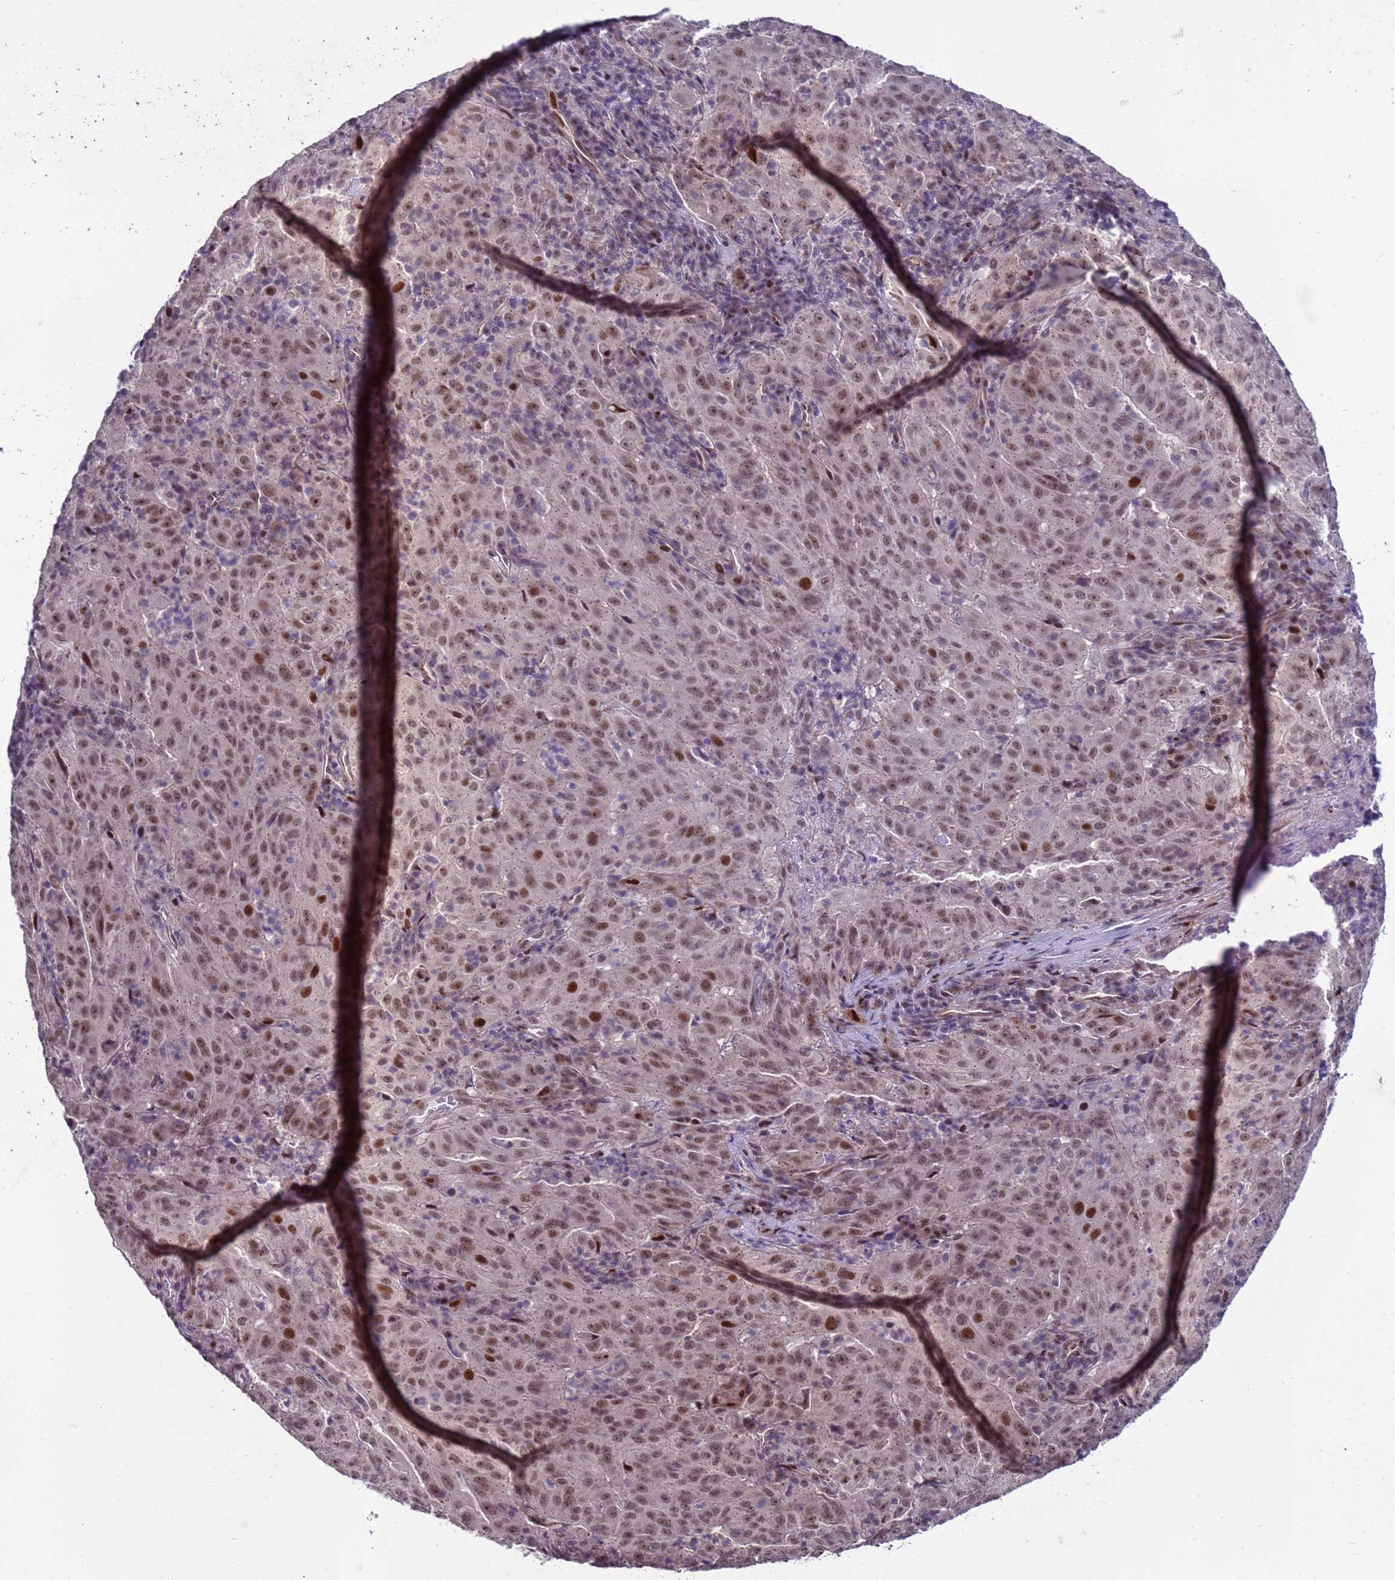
{"staining": {"intensity": "moderate", "quantity": ">75%", "location": "nuclear"}, "tissue": "pancreatic cancer", "cell_type": "Tumor cells", "image_type": "cancer", "snomed": [{"axis": "morphology", "description": "Adenocarcinoma, NOS"}, {"axis": "topography", "description": "Pancreas"}], "caption": "This micrograph shows pancreatic cancer stained with immunohistochemistry to label a protein in brown. The nuclear of tumor cells show moderate positivity for the protein. Nuclei are counter-stained blue.", "gene": "SHC3", "patient": {"sex": "male", "age": 63}}